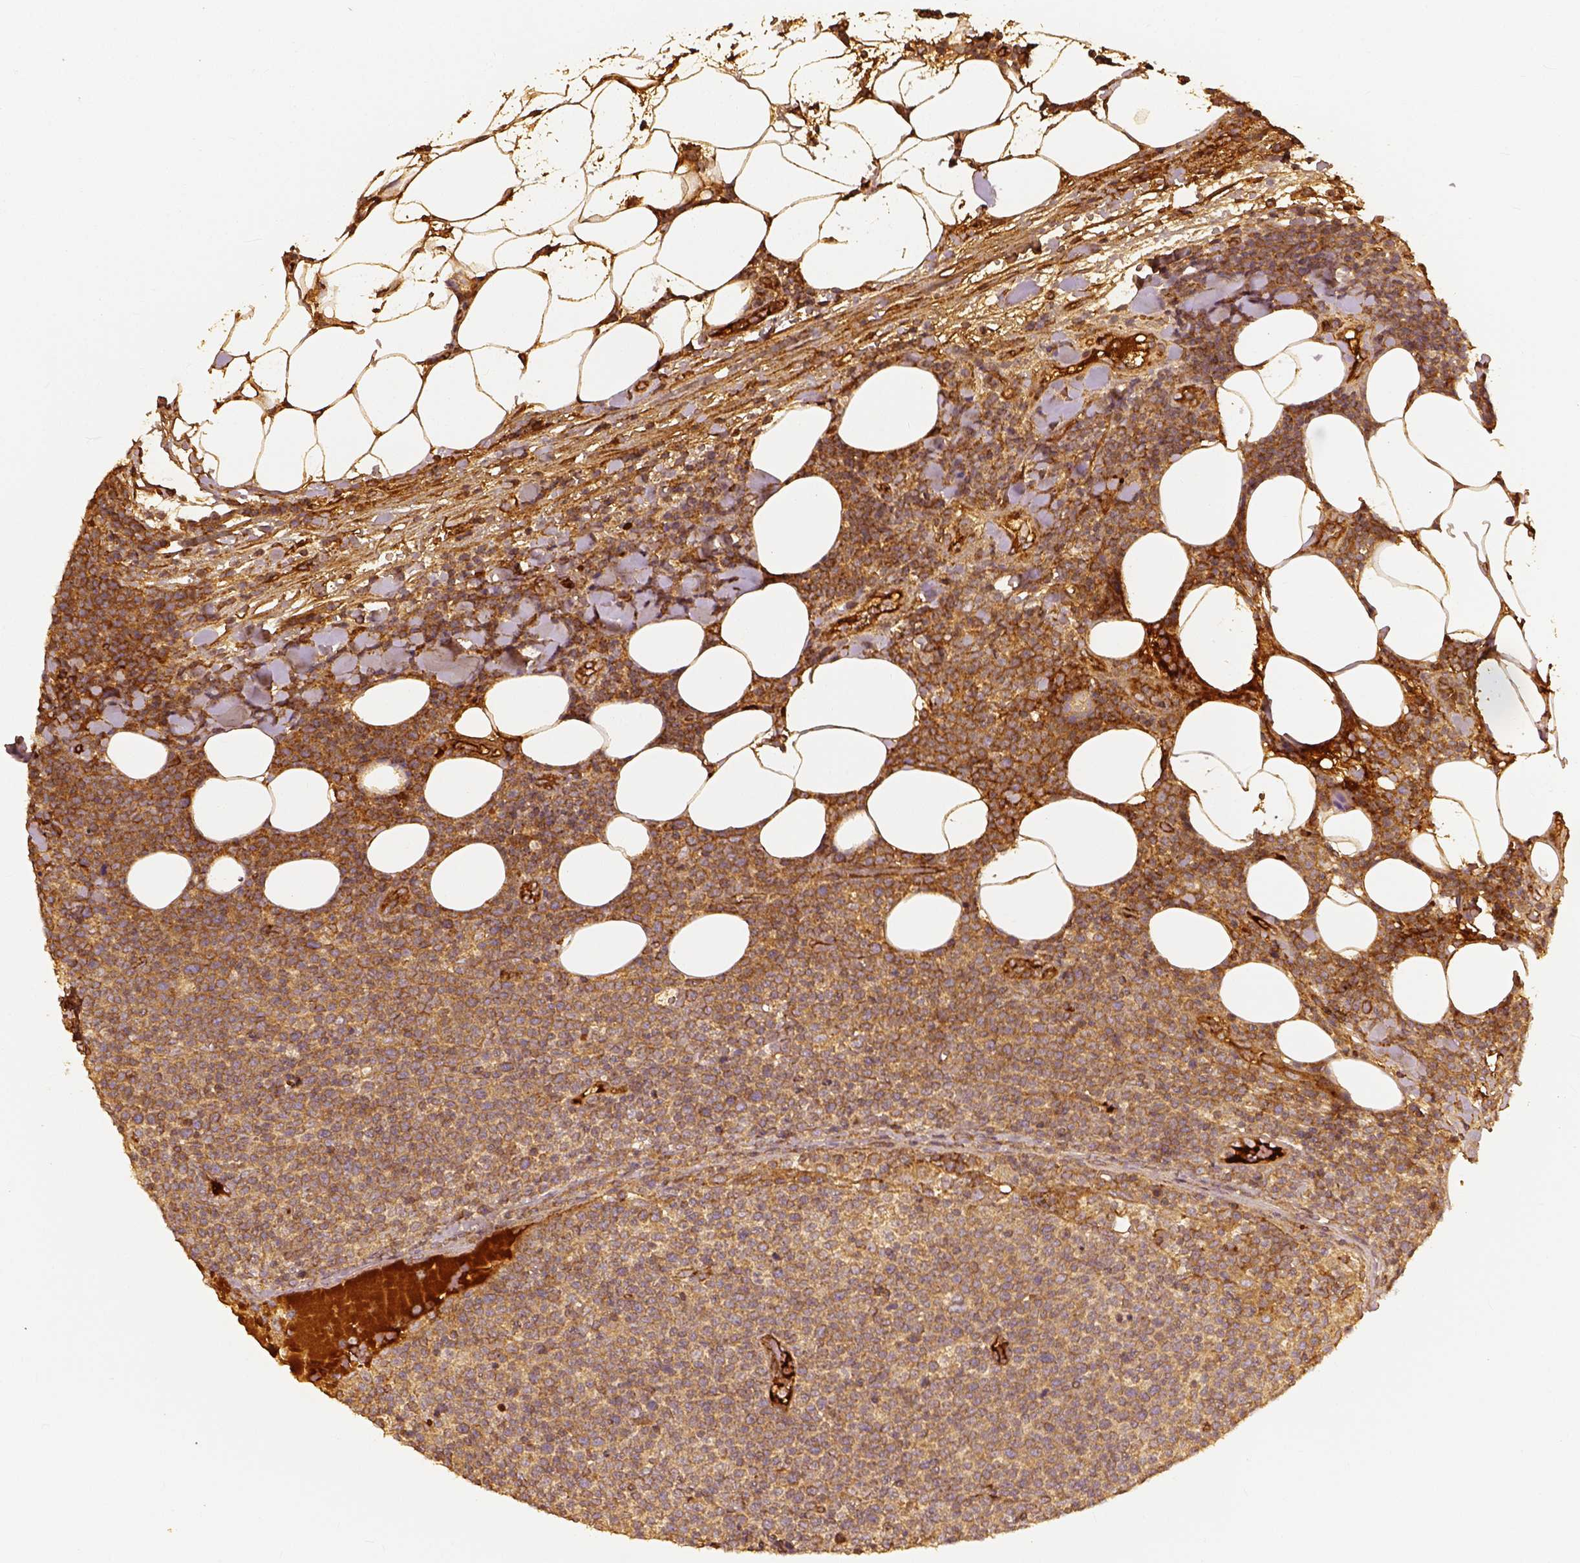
{"staining": {"intensity": "moderate", "quantity": ">75%", "location": "cytoplasmic/membranous"}, "tissue": "lymphoma", "cell_type": "Tumor cells", "image_type": "cancer", "snomed": [{"axis": "morphology", "description": "Malignant lymphoma, non-Hodgkin's type, High grade"}, {"axis": "topography", "description": "Lymph node"}], "caption": "Protein staining of malignant lymphoma, non-Hodgkin's type (high-grade) tissue shows moderate cytoplasmic/membranous expression in about >75% of tumor cells.", "gene": "VEGFA", "patient": {"sex": "male", "age": 61}}